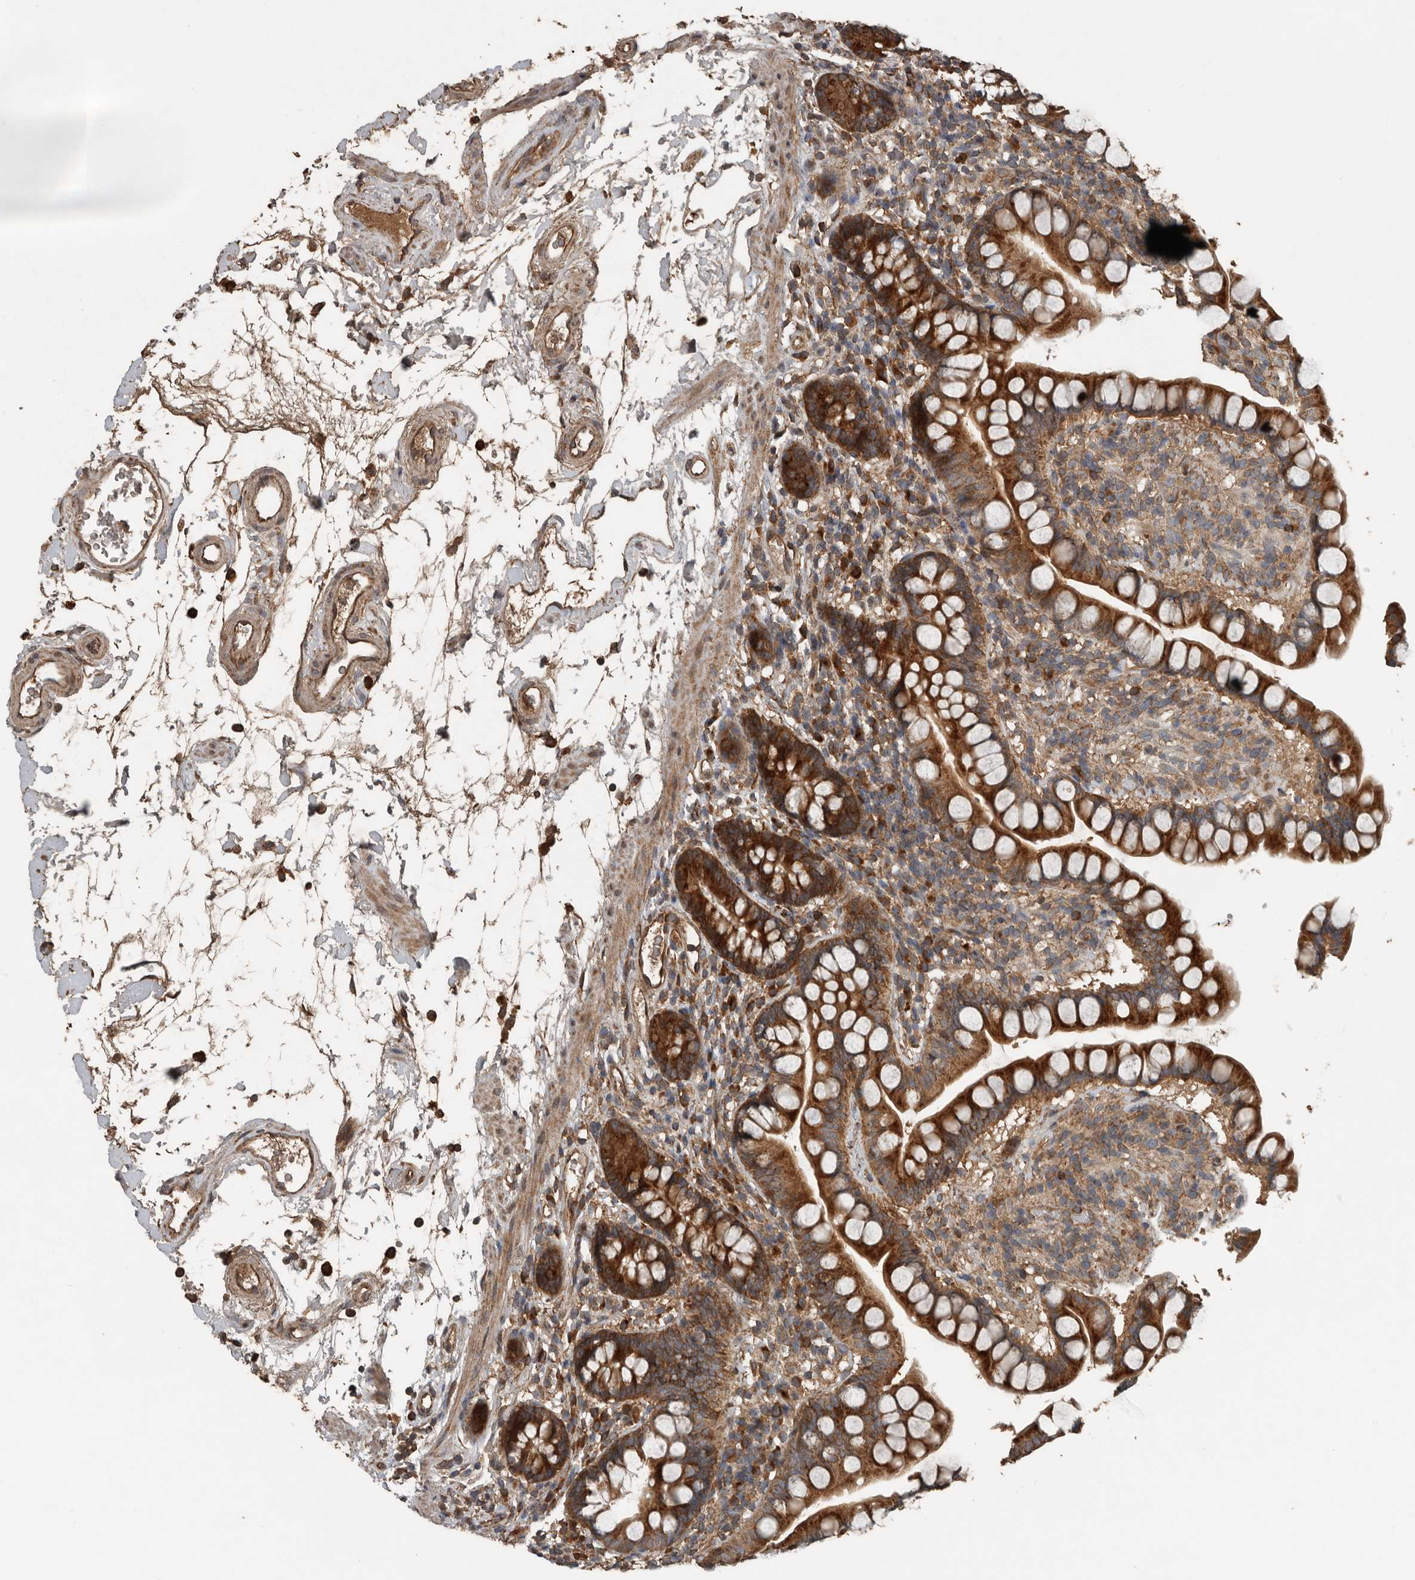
{"staining": {"intensity": "strong", "quantity": ">75%", "location": "cytoplasmic/membranous"}, "tissue": "small intestine", "cell_type": "Glandular cells", "image_type": "normal", "snomed": [{"axis": "morphology", "description": "Normal tissue, NOS"}, {"axis": "topography", "description": "Small intestine"}], "caption": "High-magnification brightfield microscopy of benign small intestine stained with DAB (3,3'-diaminobenzidine) (brown) and counterstained with hematoxylin (blue). glandular cells exhibit strong cytoplasmic/membranous expression is identified in about>75% of cells.", "gene": "RNF207", "patient": {"sex": "female", "age": 84}}